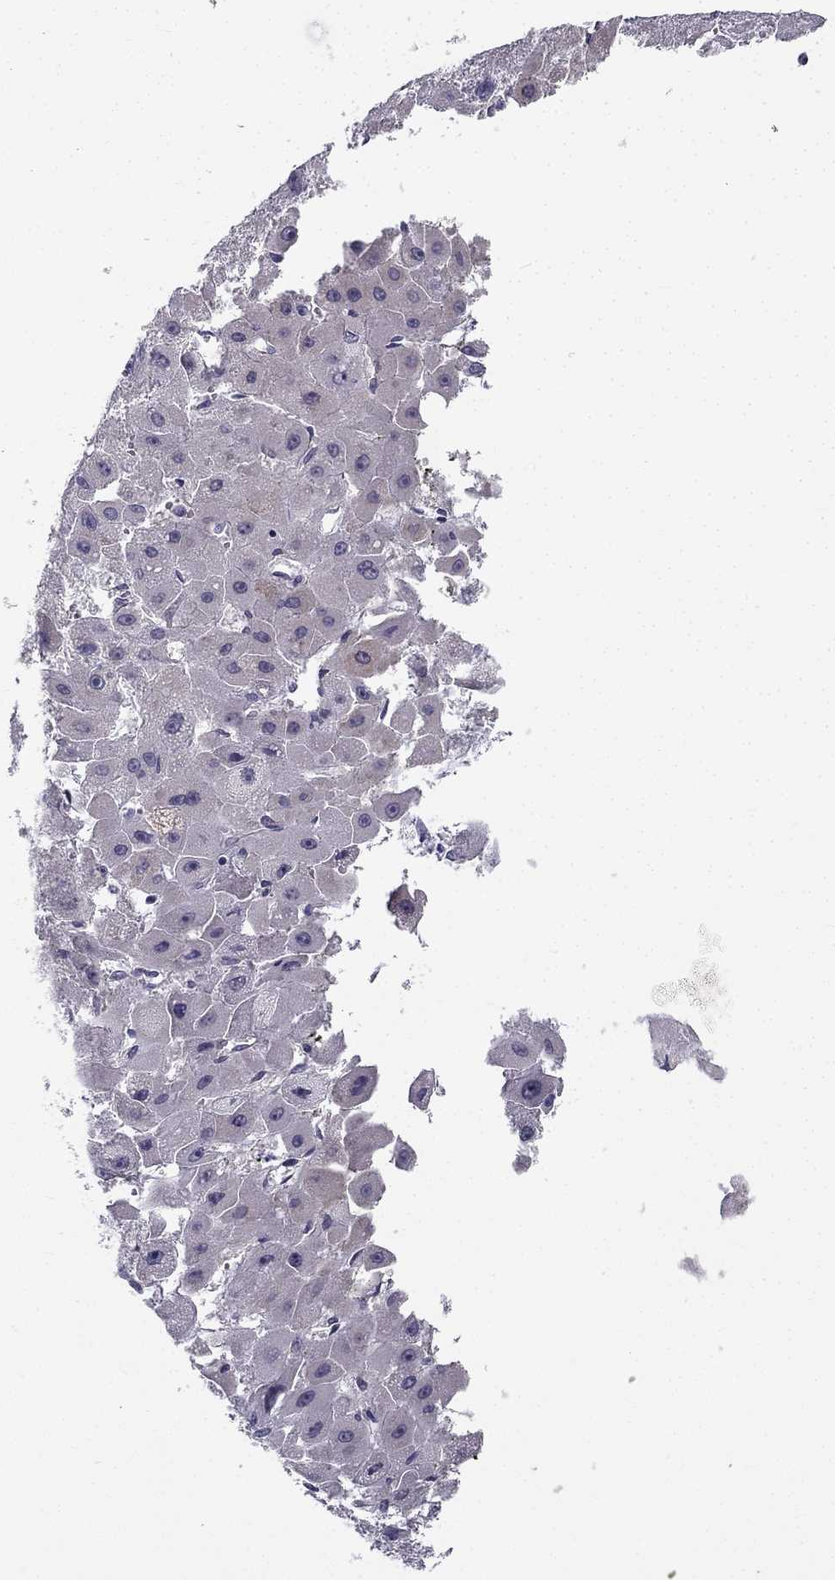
{"staining": {"intensity": "negative", "quantity": "none", "location": "none"}, "tissue": "liver cancer", "cell_type": "Tumor cells", "image_type": "cancer", "snomed": [{"axis": "morphology", "description": "Carcinoma, Hepatocellular, NOS"}, {"axis": "topography", "description": "Liver"}], "caption": "DAB (3,3'-diaminobenzidine) immunohistochemical staining of human liver cancer (hepatocellular carcinoma) exhibits no significant expression in tumor cells. (DAB IHC visualized using brightfield microscopy, high magnification).", "gene": "CCDC40", "patient": {"sex": "female", "age": 25}}